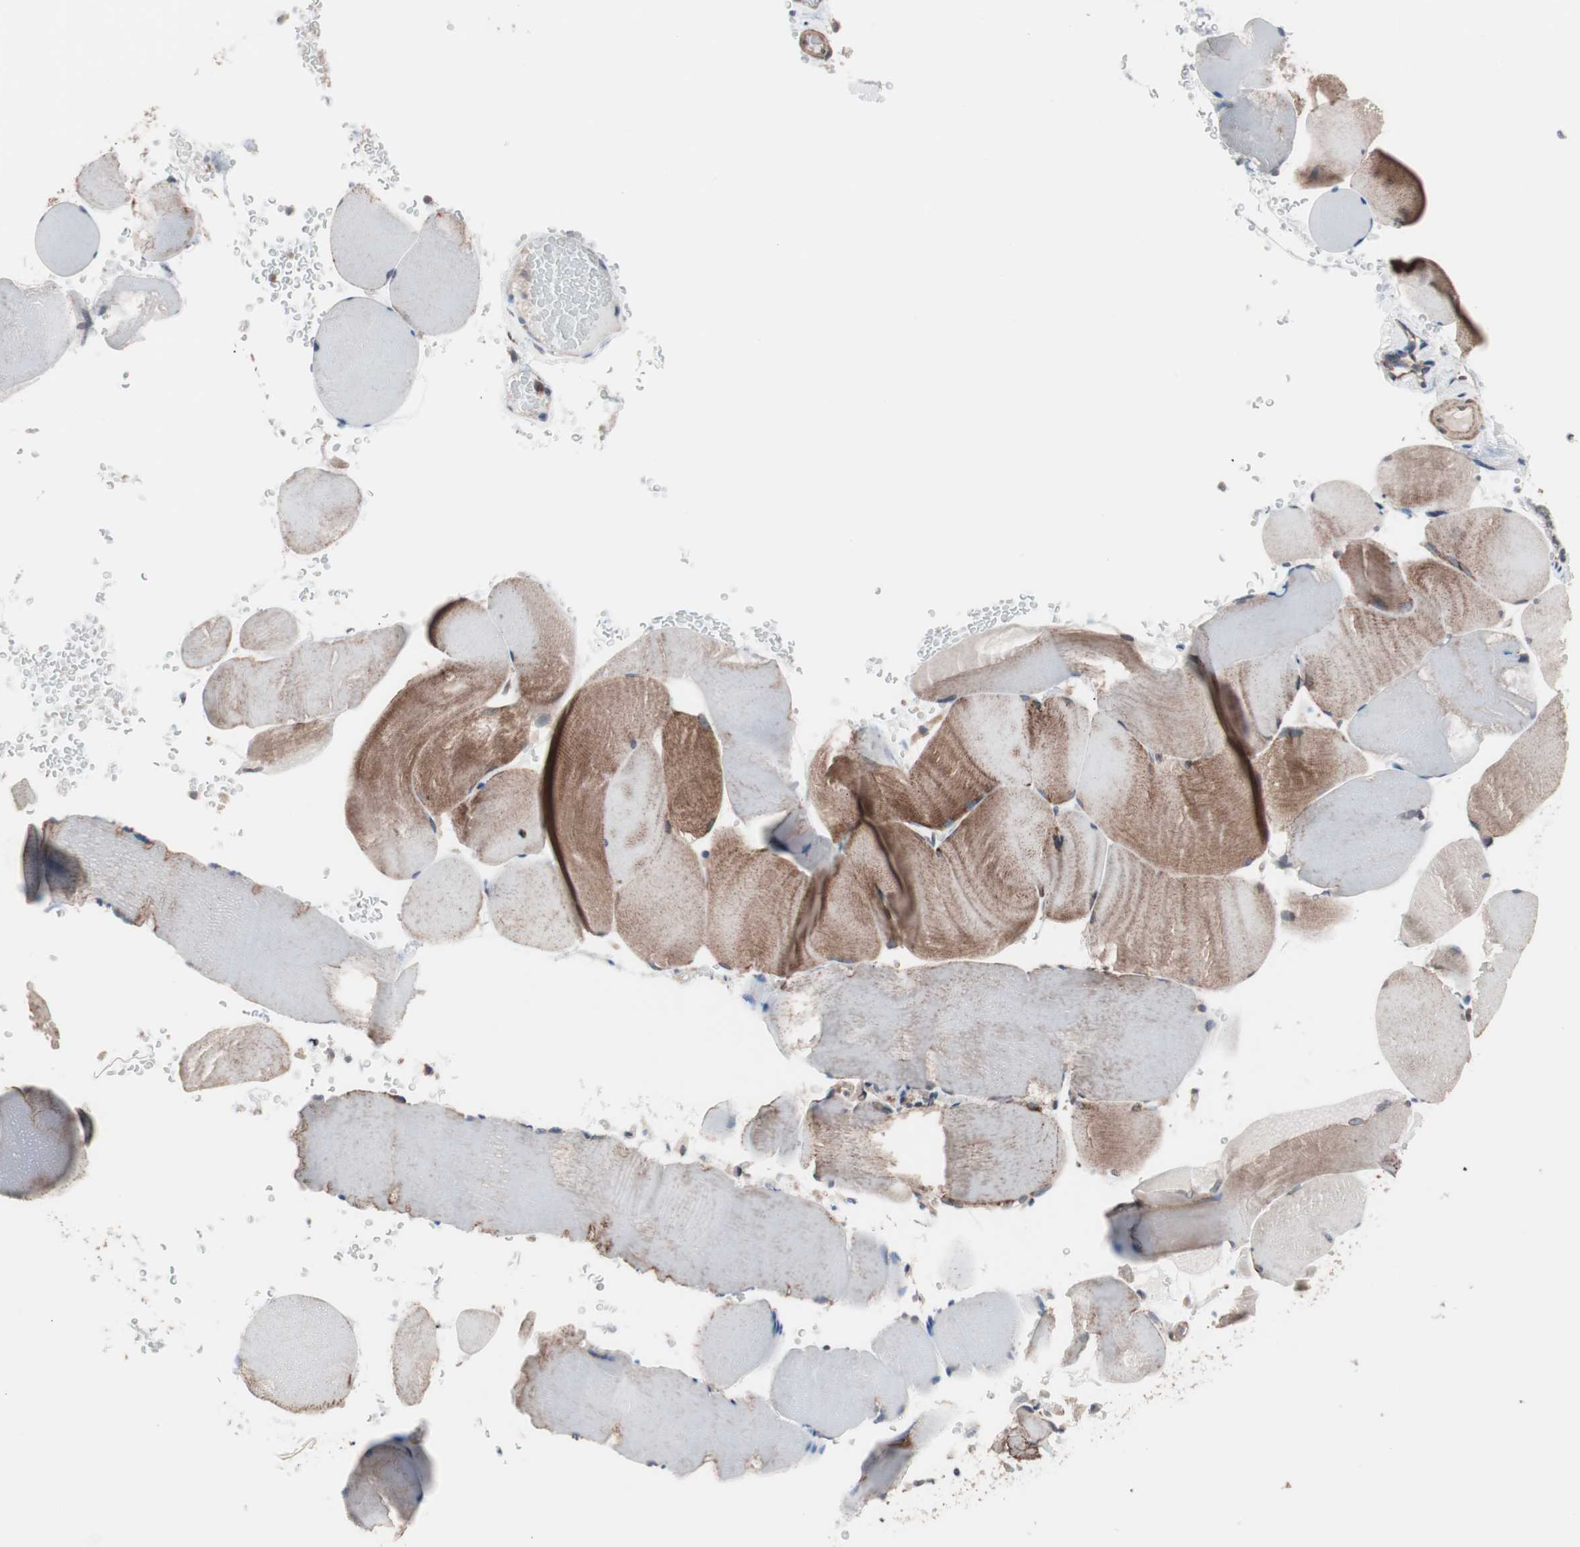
{"staining": {"intensity": "moderate", "quantity": ">75%", "location": "cytoplasmic/membranous"}, "tissue": "skeletal muscle", "cell_type": "Myocytes", "image_type": "normal", "snomed": [{"axis": "morphology", "description": "Normal tissue, NOS"}, {"axis": "topography", "description": "Skeletal muscle"}], "caption": "Normal skeletal muscle reveals moderate cytoplasmic/membranous positivity in about >75% of myocytes, visualized by immunohistochemistry.", "gene": "CTTNBP2NL", "patient": {"sex": "male", "age": 62}}